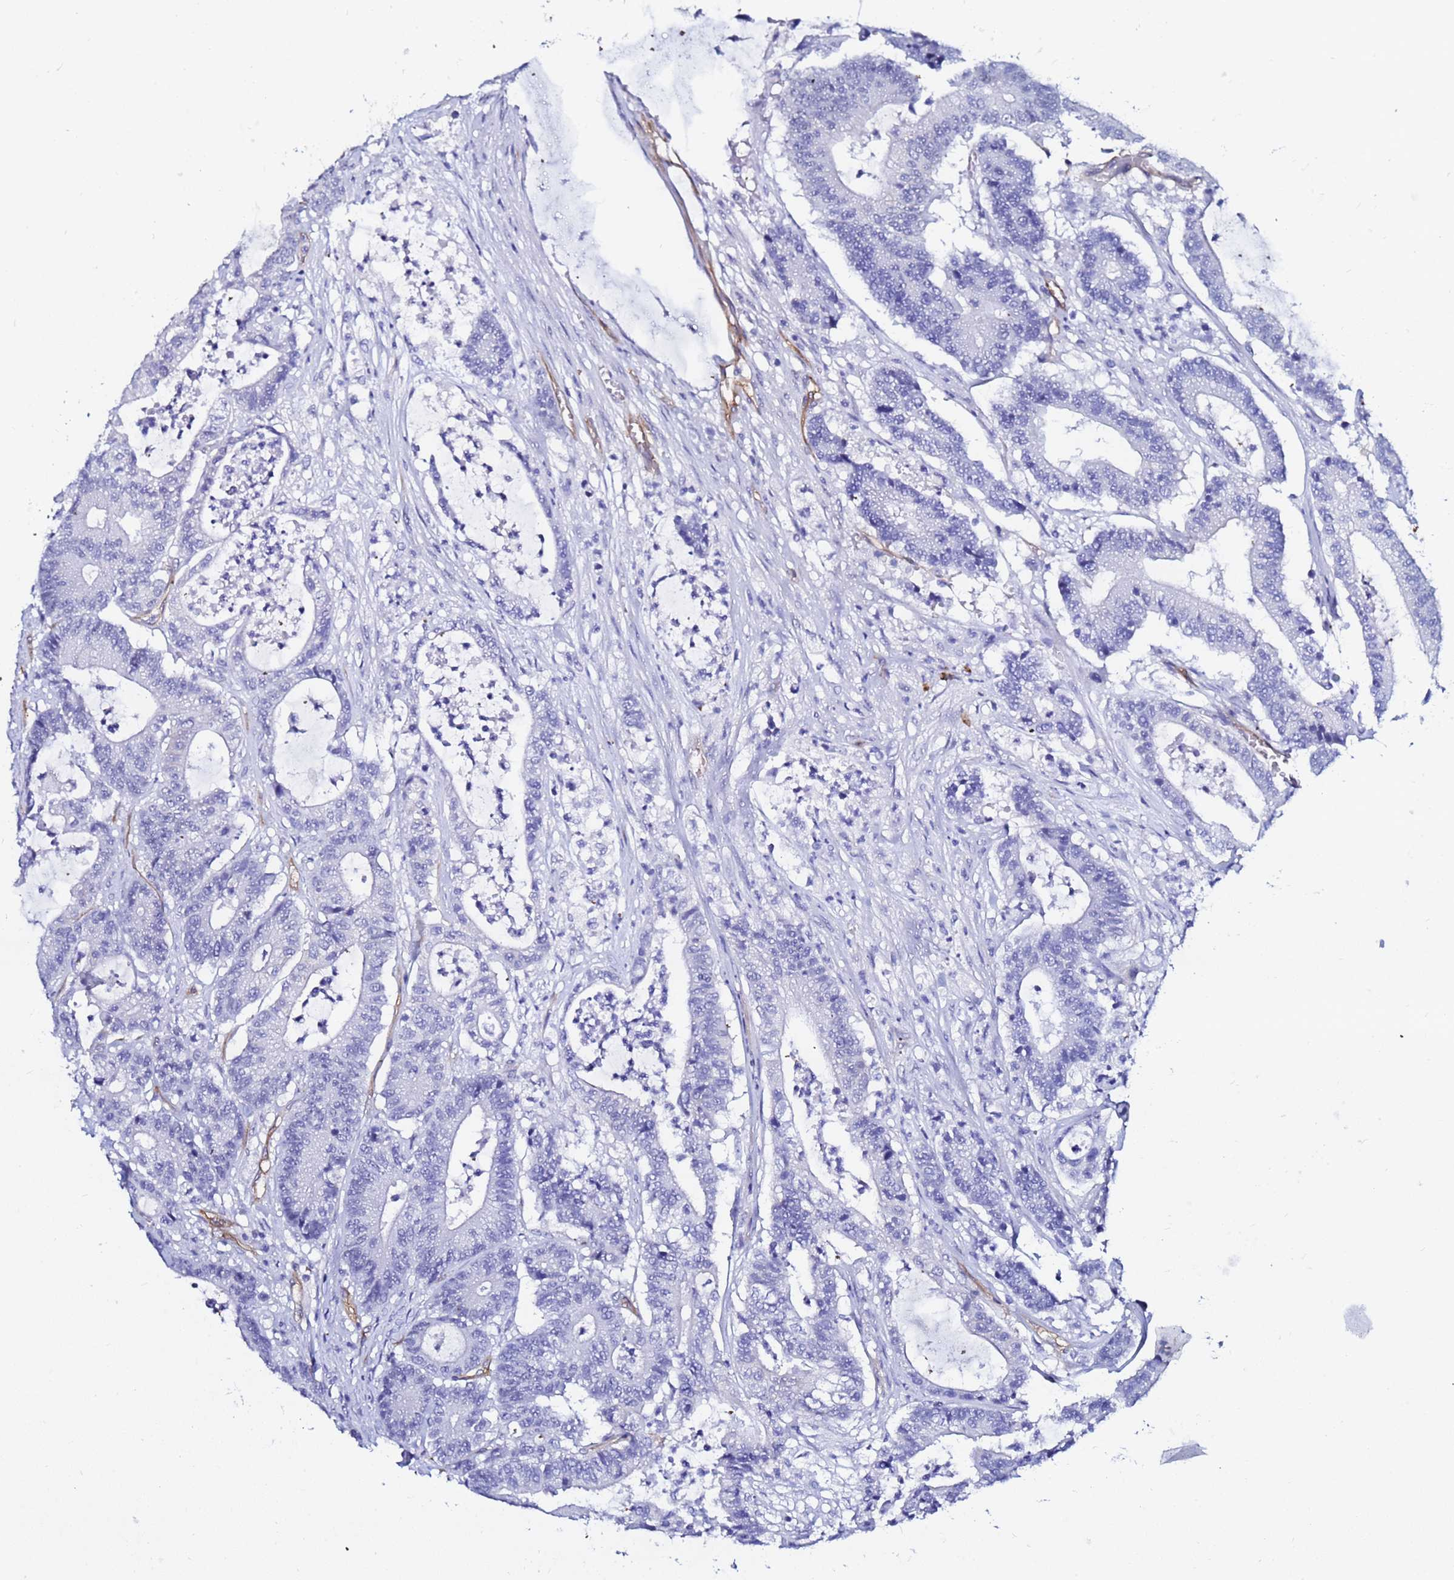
{"staining": {"intensity": "negative", "quantity": "none", "location": "none"}, "tissue": "colorectal cancer", "cell_type": "Tumor cells", "image_type": "cancer", "snomed": [{"axis": "morphology", "description": "Adenocarcinoma, NOS"}, {"axis": "topography", "description": "Colon"}], "caption": "Tumor cells are negative for brown protein staining in adenocarcinoma (colorectal). (IHC, brightfield microscopy, high magnification).", "gene": "DEFB104A", "patient": {"sex": "female", "age": 84}}